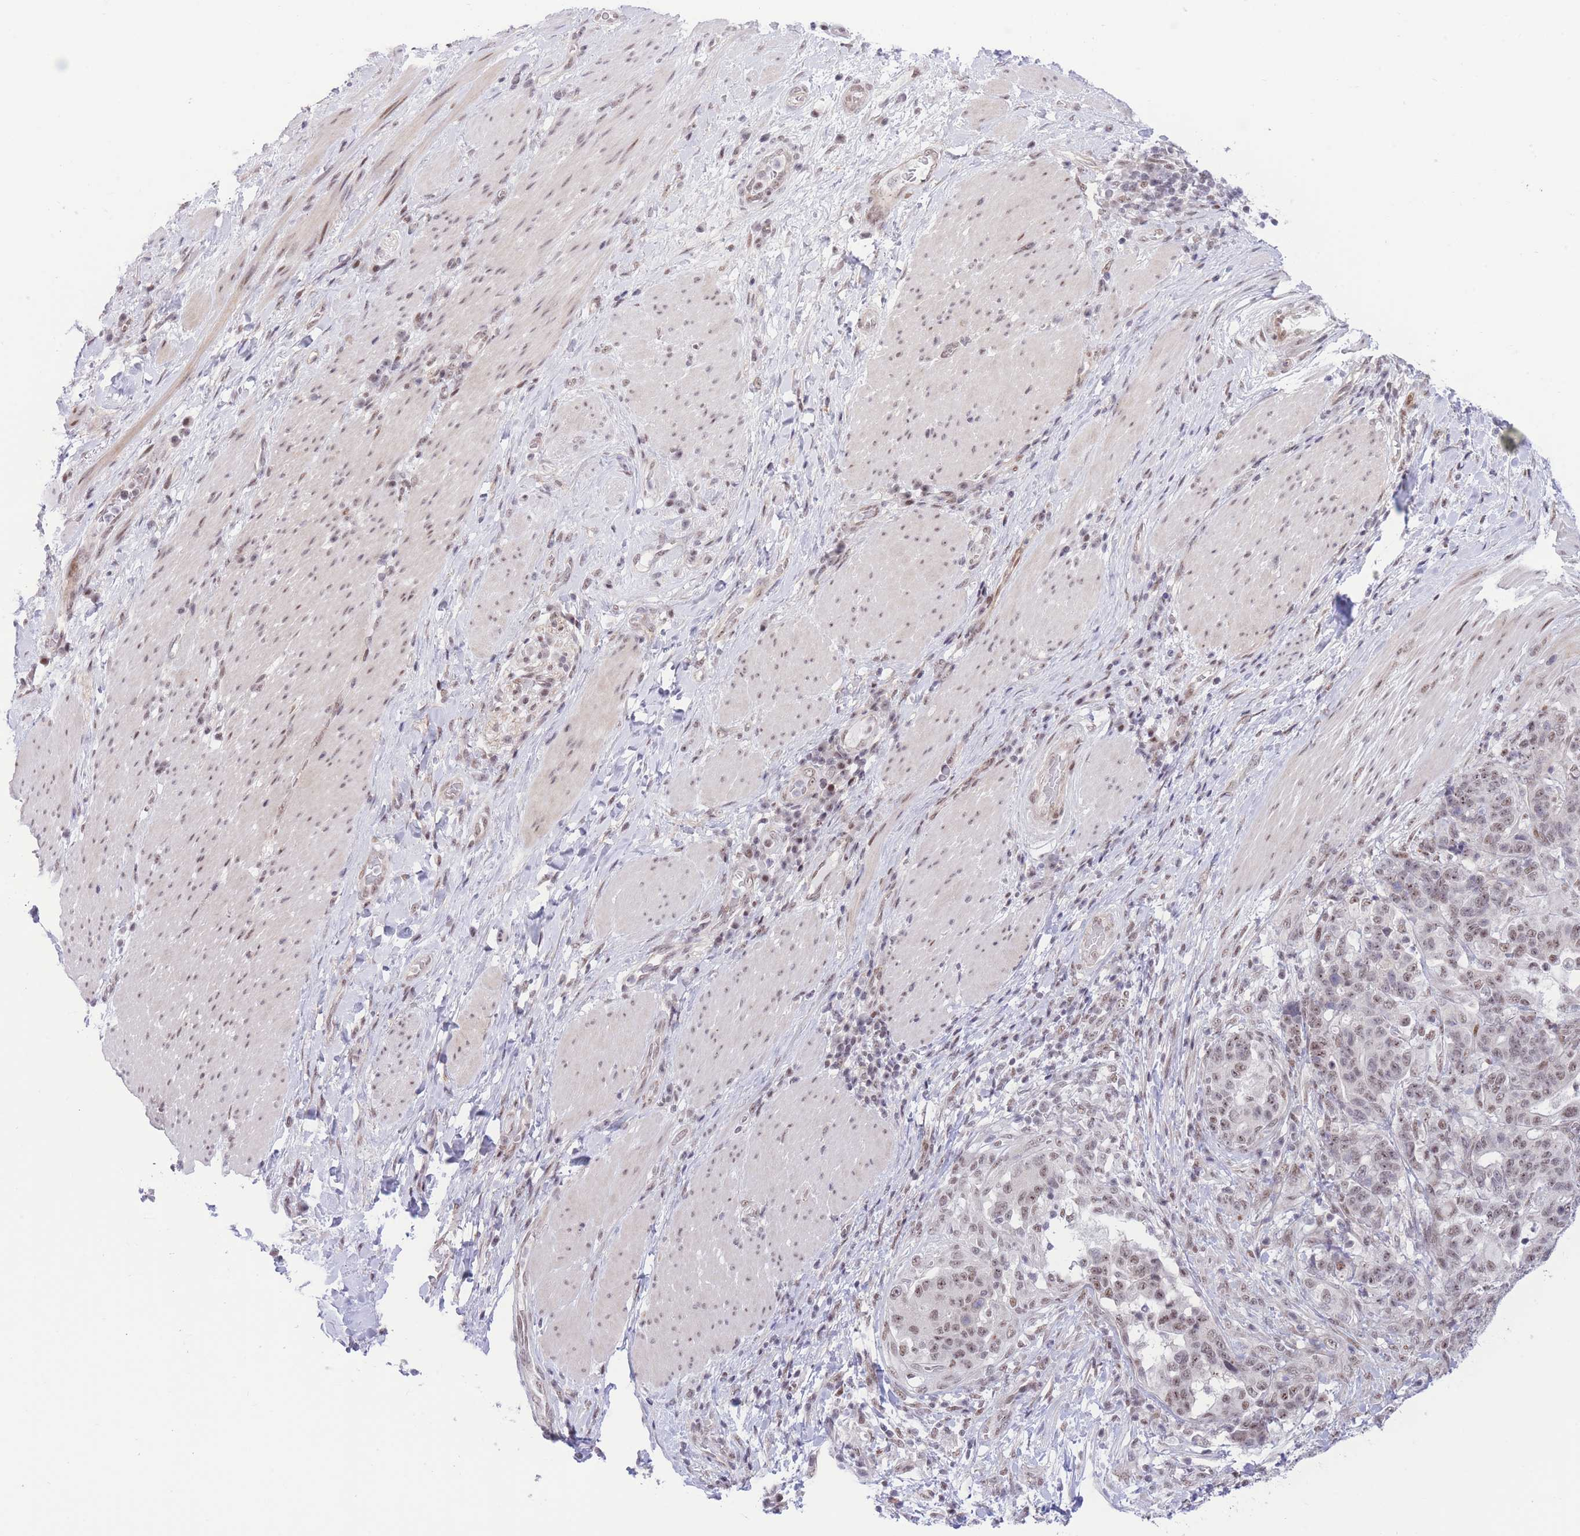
{"staining": {"intensity": "weak", "quantity": "25%-75%", "location": "nuclear"}, "tissue": "stomach cancer", "cell_type": "Tumor cells", "image_type": "cancer", "snomed": [{"axis": "morphology", "description": "Normal tissue, NOS"}, {"axis": "morphology", "description": "Adenocarcinoma, NOS"}, {"axis": "topography", "description": "Stomach"}], "caption": "Protein analysis of stomach cancer tissue demonstrates weak nuclear expression in approximately 25%-75% of tumor cells.", "gene": "PCIF1", "patient": {"sex": "female", "age": 64}}